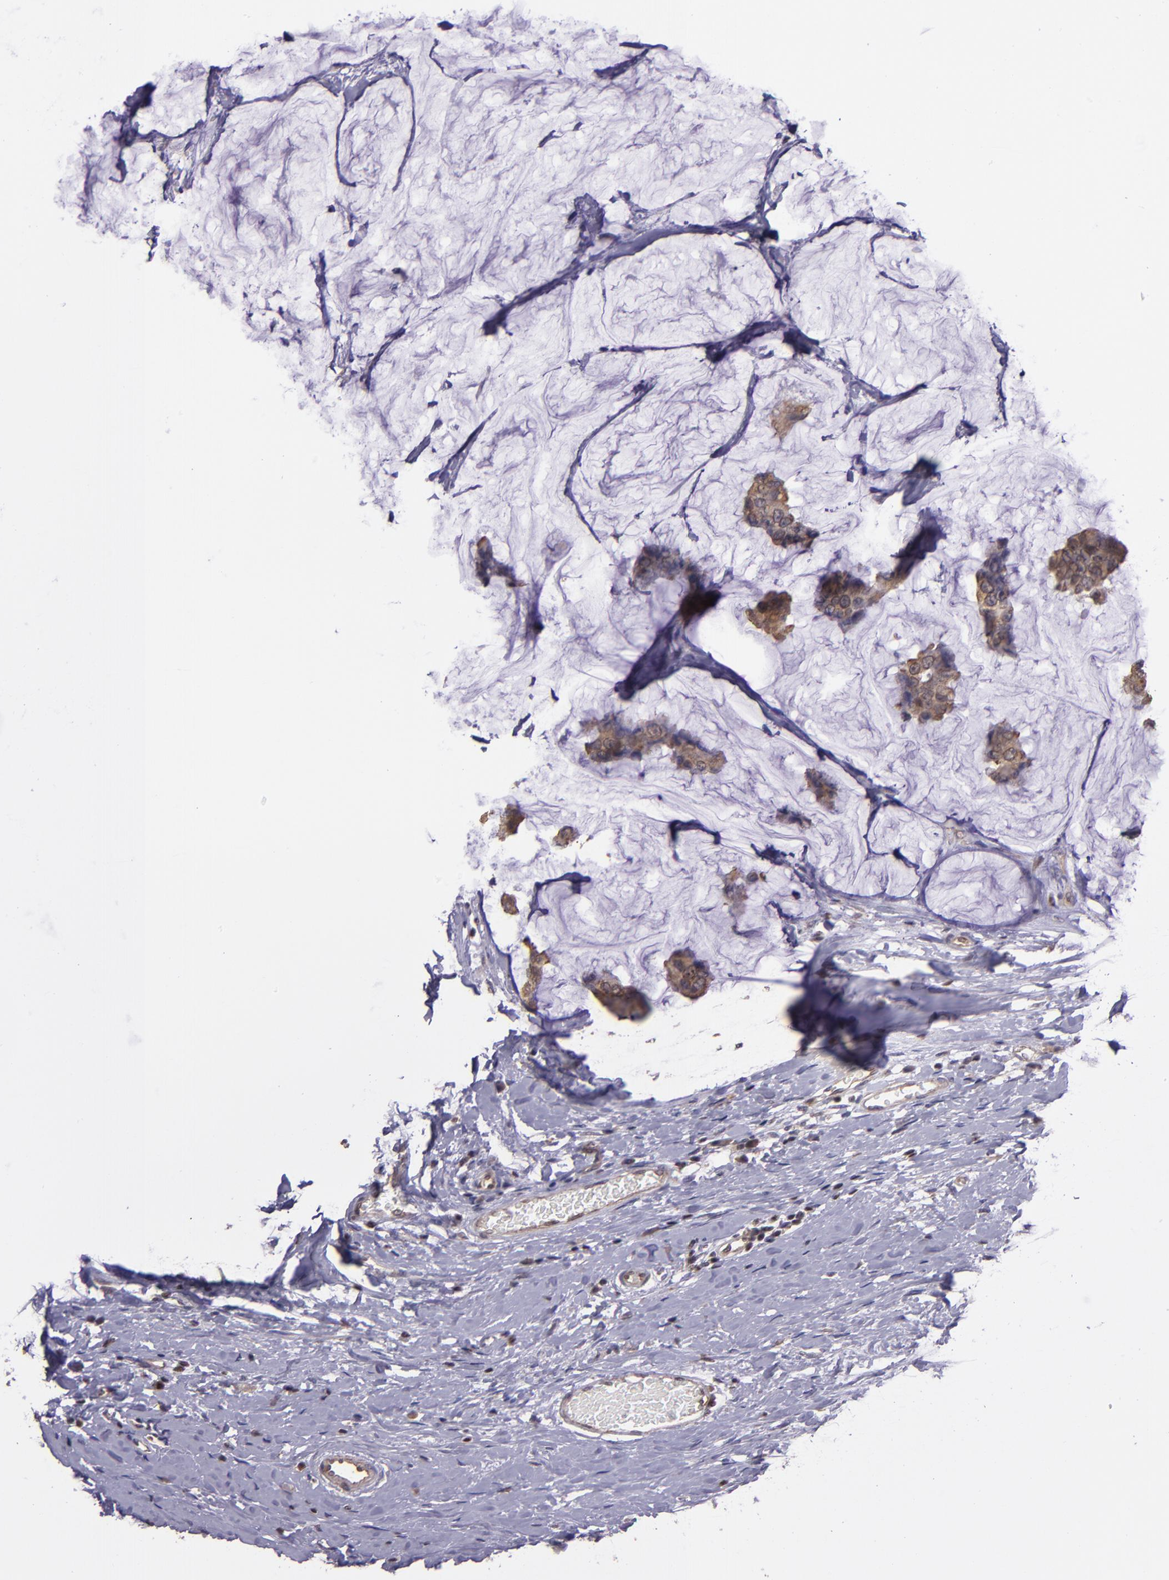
{"staining": {"intensity": "moderate", "quantity": ">75%", "location": "cytoplasmic/membranous,nuclear"}, "tissue": "breast cancer", "cell_type": "Tumor cells", "image_type": "cancer", "snomed": [{"axis": "morphology", "description": "Normal tissue, NOS"}, {"axis": "morphology", "description": "Duct carcinoma"}, {"axis": "topography", "description": "Breast"}], "caption": "Human breast cancer (invasive ductal carcinoma) stained with a protein marker exhibits moderate staining in tumor cells.", "gene": "ELF1", "patient": {"sex": "female", "age": 50}}